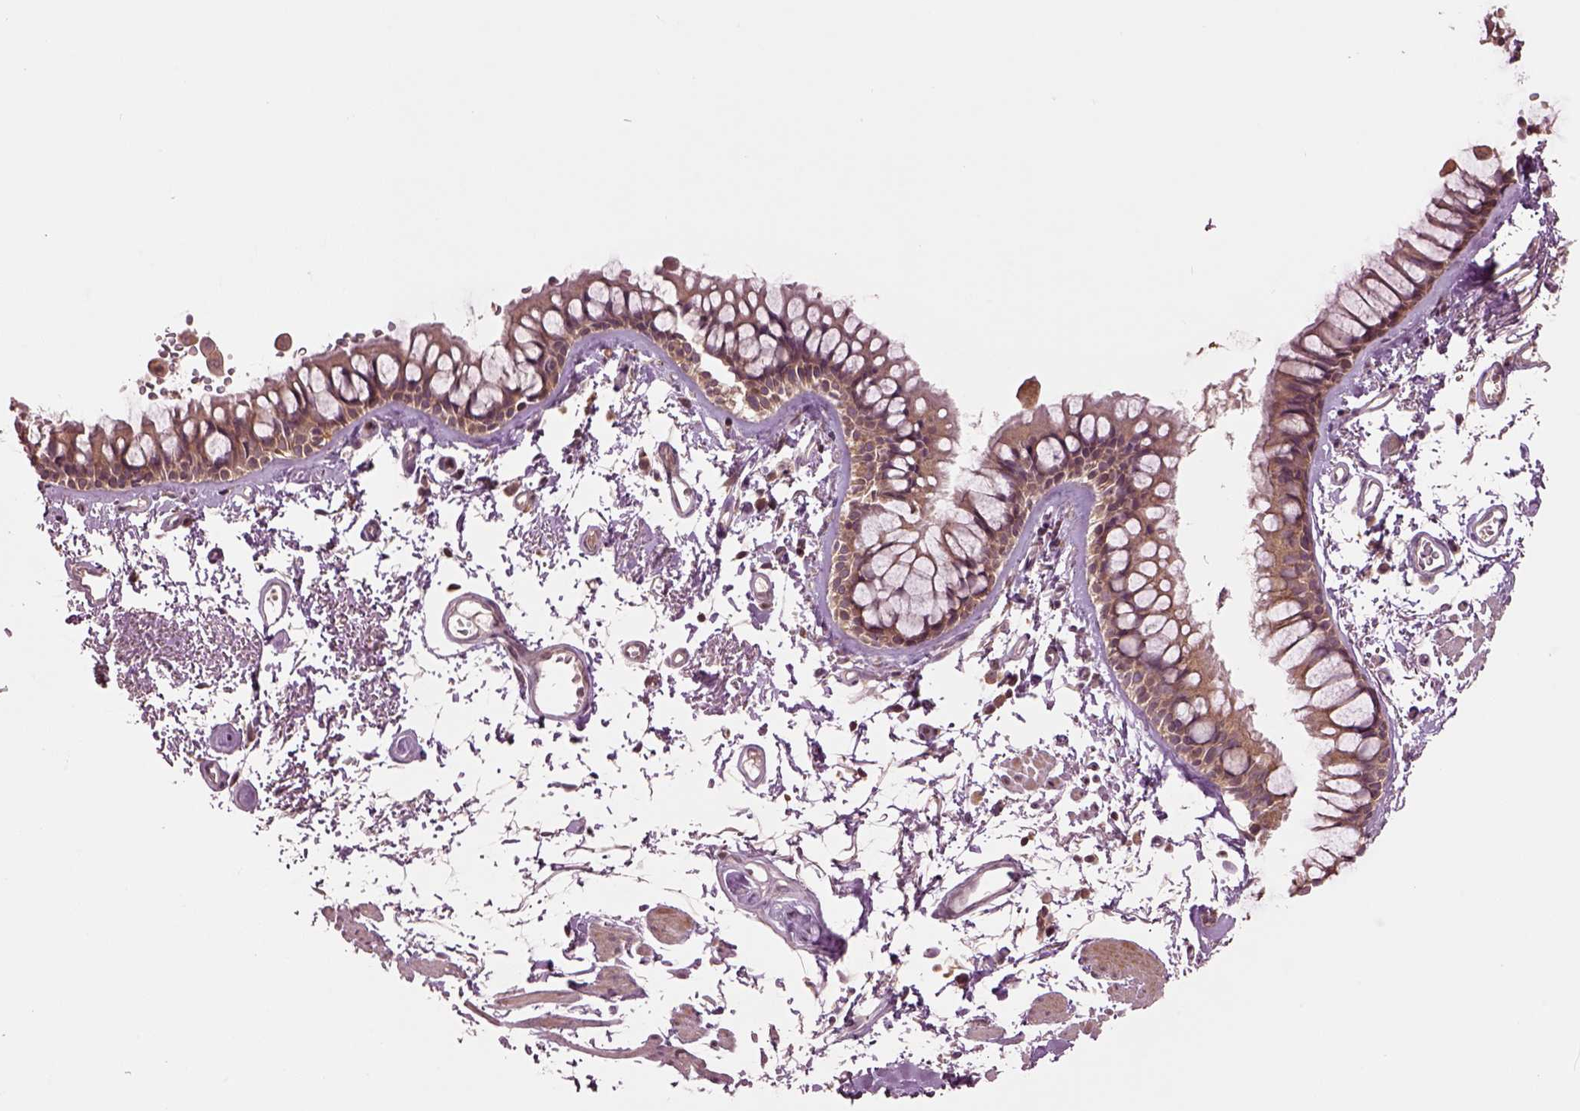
{"staining": {"intensity": "moderate", "quantity": ">75%", "location": "cytoplasmic/membranous"}, "tissue": "bronchus", "cell_type": "Respiratory epithelial cells", "image_type": "normal", "snomed": [{"axis": "morphology", "description": "Normal tissue, NOS"}, {"axis": "topography", "description": "Cartilage tissue"}, {"axis": "topography", "description": "Bronchus"}], "caption": "This photomicrograph demonstrates immunohistochemistry (IHC) staining of unremarkable bronchus, with medium moderate cytoplasmic/membranous positivity in about >75% of respiratory epithelial cells.", "gene": "MTHFS", "patient": {"sex": "female", "age": 79}}